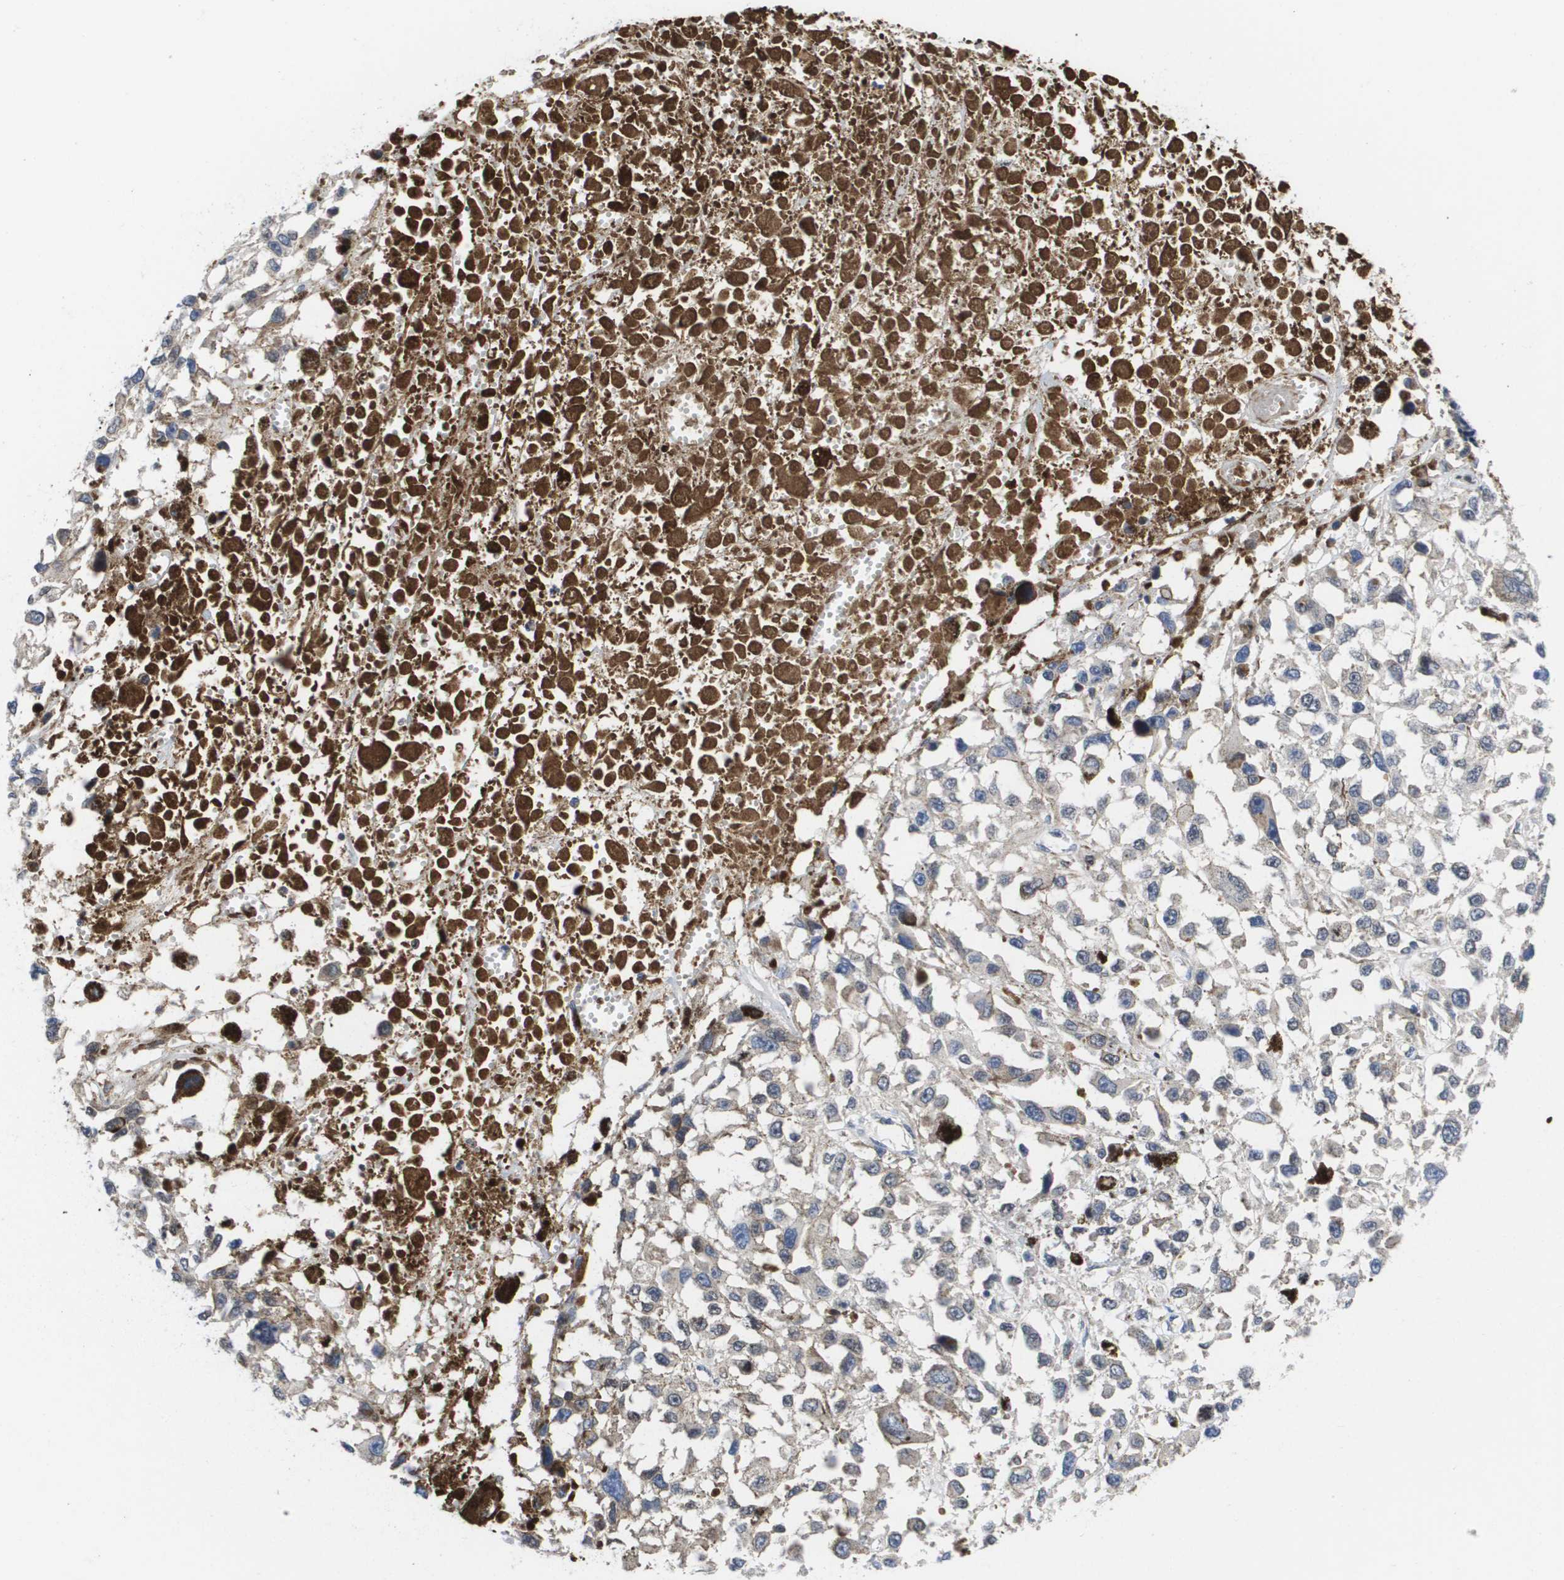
{"staining": {"intensity": "negative", "quantity": "none", "location": "none"}, "tissue": "melanoma", "cell_type": "Tumor cells", "image_type": "cancer", "snomed": [{"axis": "morphology", "description": "Malignant melanoma, Metastatic site"}, {"axis": "topography", "description": "Lymph node"}], "caption": "Photomicrograph shows no significant protein expression in tumor cells of malignant melanoma (metastatic site).", "gene": "SERPINC1", "patient": {"sex": "male", "age": 59}}